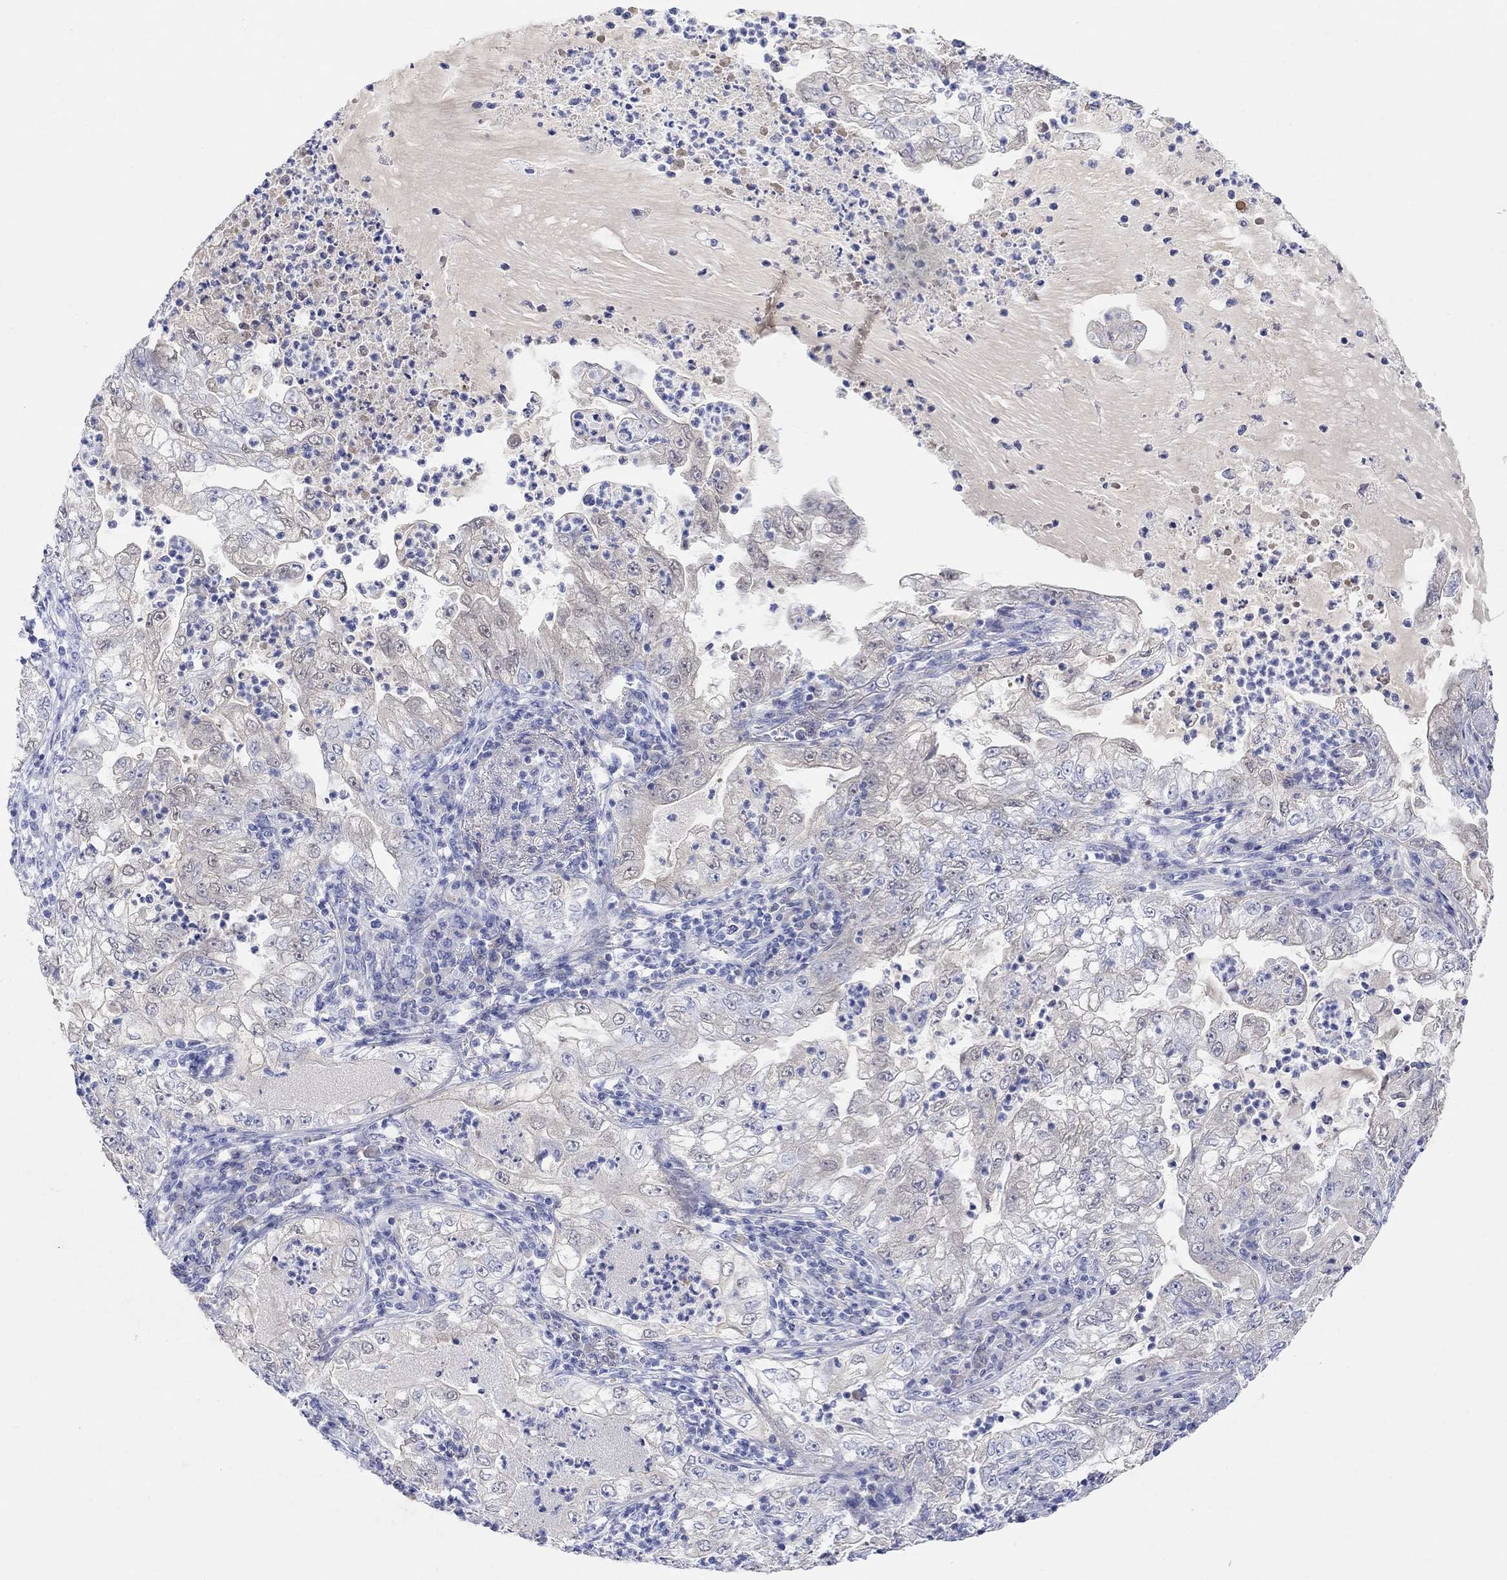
{"staining": {"intensity": "negative", "quantity": "none", "location": "none"}, "tissue": "lung cancer", "cell_type": "Tumor cells", "image_type": "cancer", "snomed": [{"axis": "morphology", "description": "Adenocarcinoma, NOS"}, {"axis": "topography", "description": "Lung"}], "caption": "Adenocarcinoma (lung) was stained to show a protein in brown. There is no significant staining in tumor cells.", "gene": "TYR", "patient": {"sex": "female", "age": 73}}